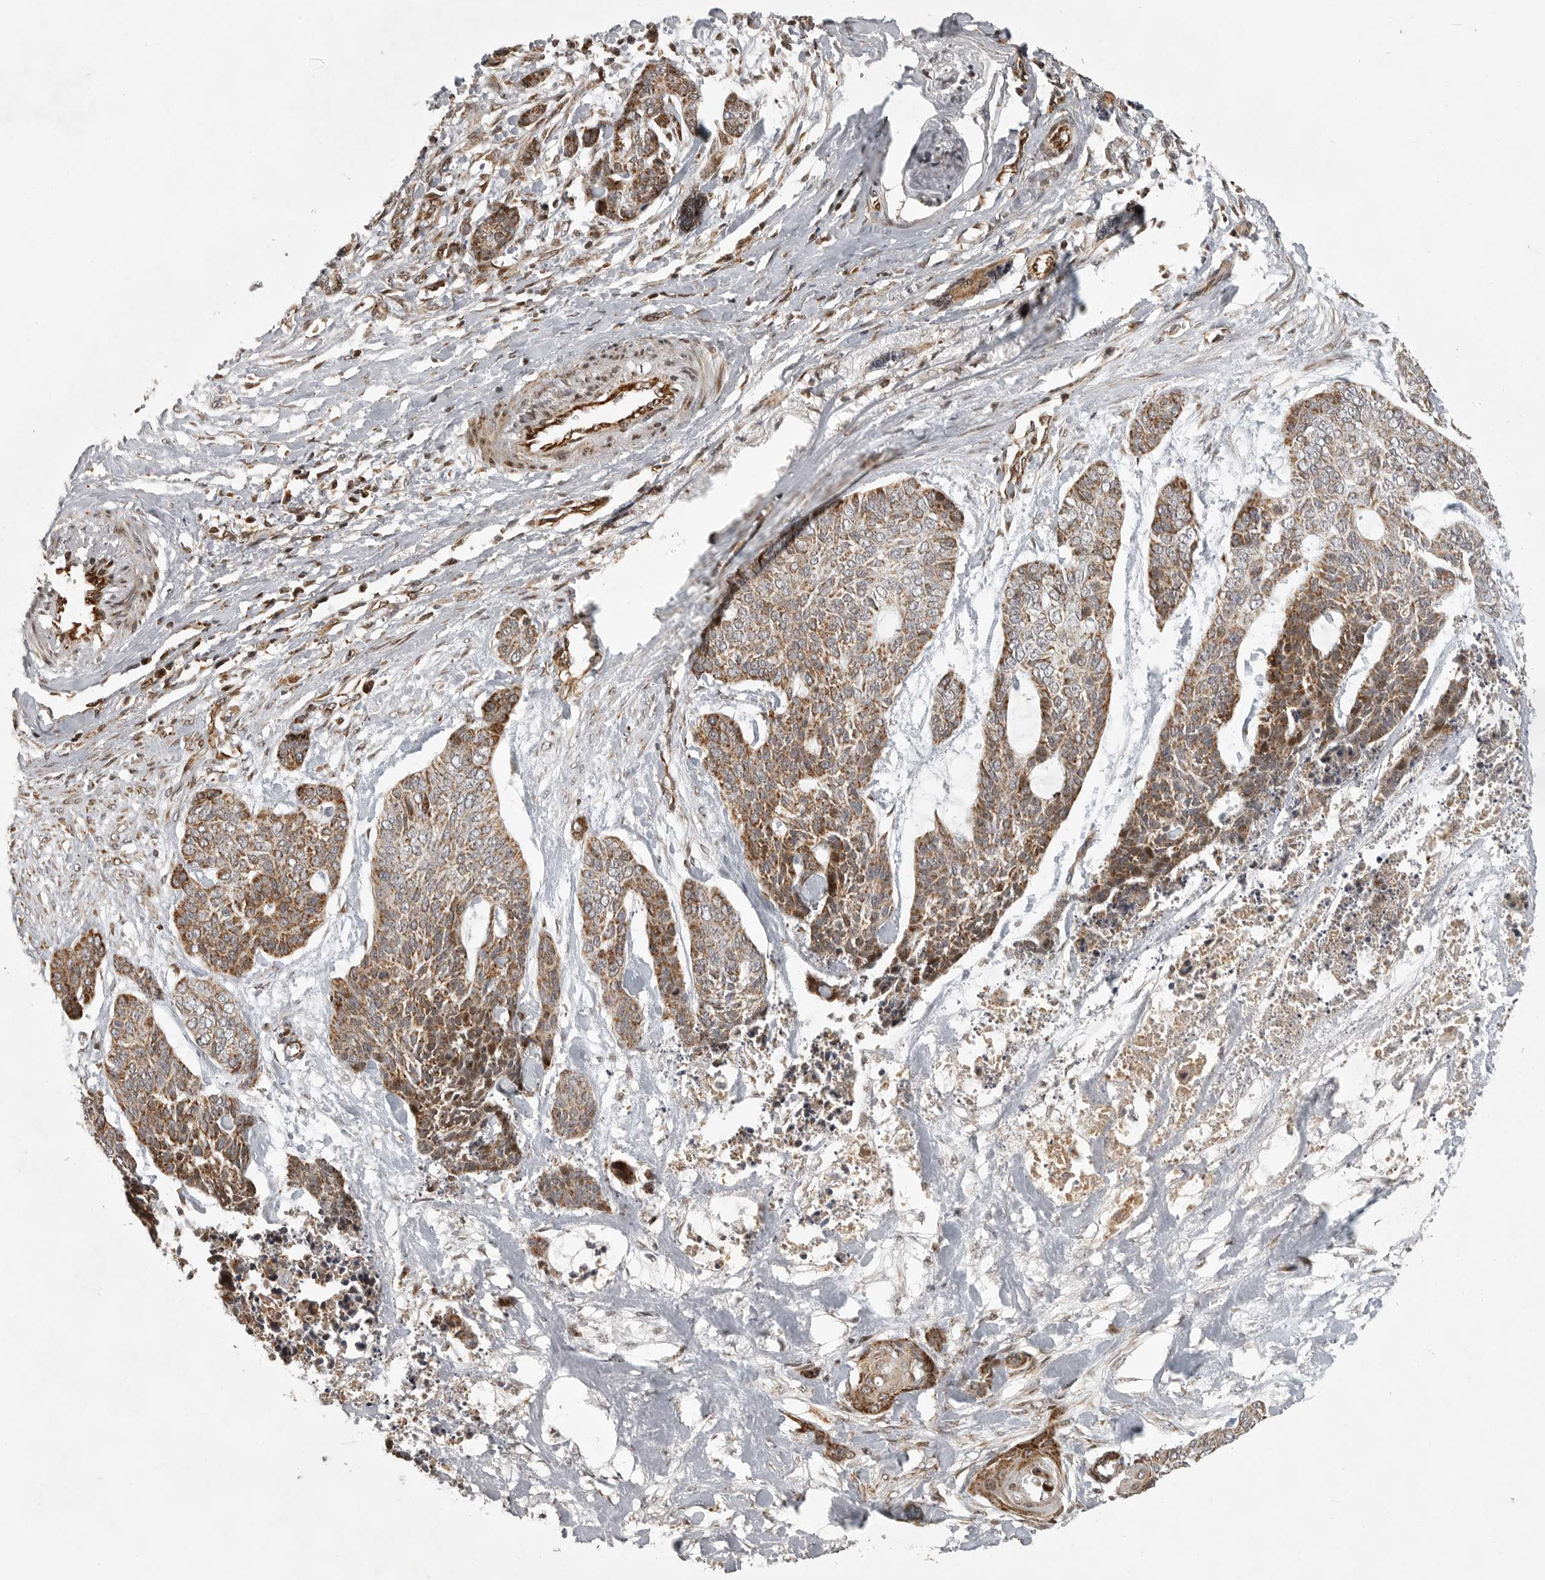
{"staining": {"intensity": "moderate", "quantity": ">75%", "location": "cytoplasmic/membranous"}, "tissue": "skin cancer", "cell_type": "Tumor cells", "image_type": "cancer", "snomed": [{"axis": "morphology", "description": "Basal cell carcinoma"}, {"axis": "topography", "description": "Skin"}], "caption": "A brown stain shows moderate cytoplasmic/membranous positivity of a protein in human skin cancer (basal cell carcinoma) tumor cells.", "gene": "NARS2", "patient": {"sex": "female", "age": 64}}